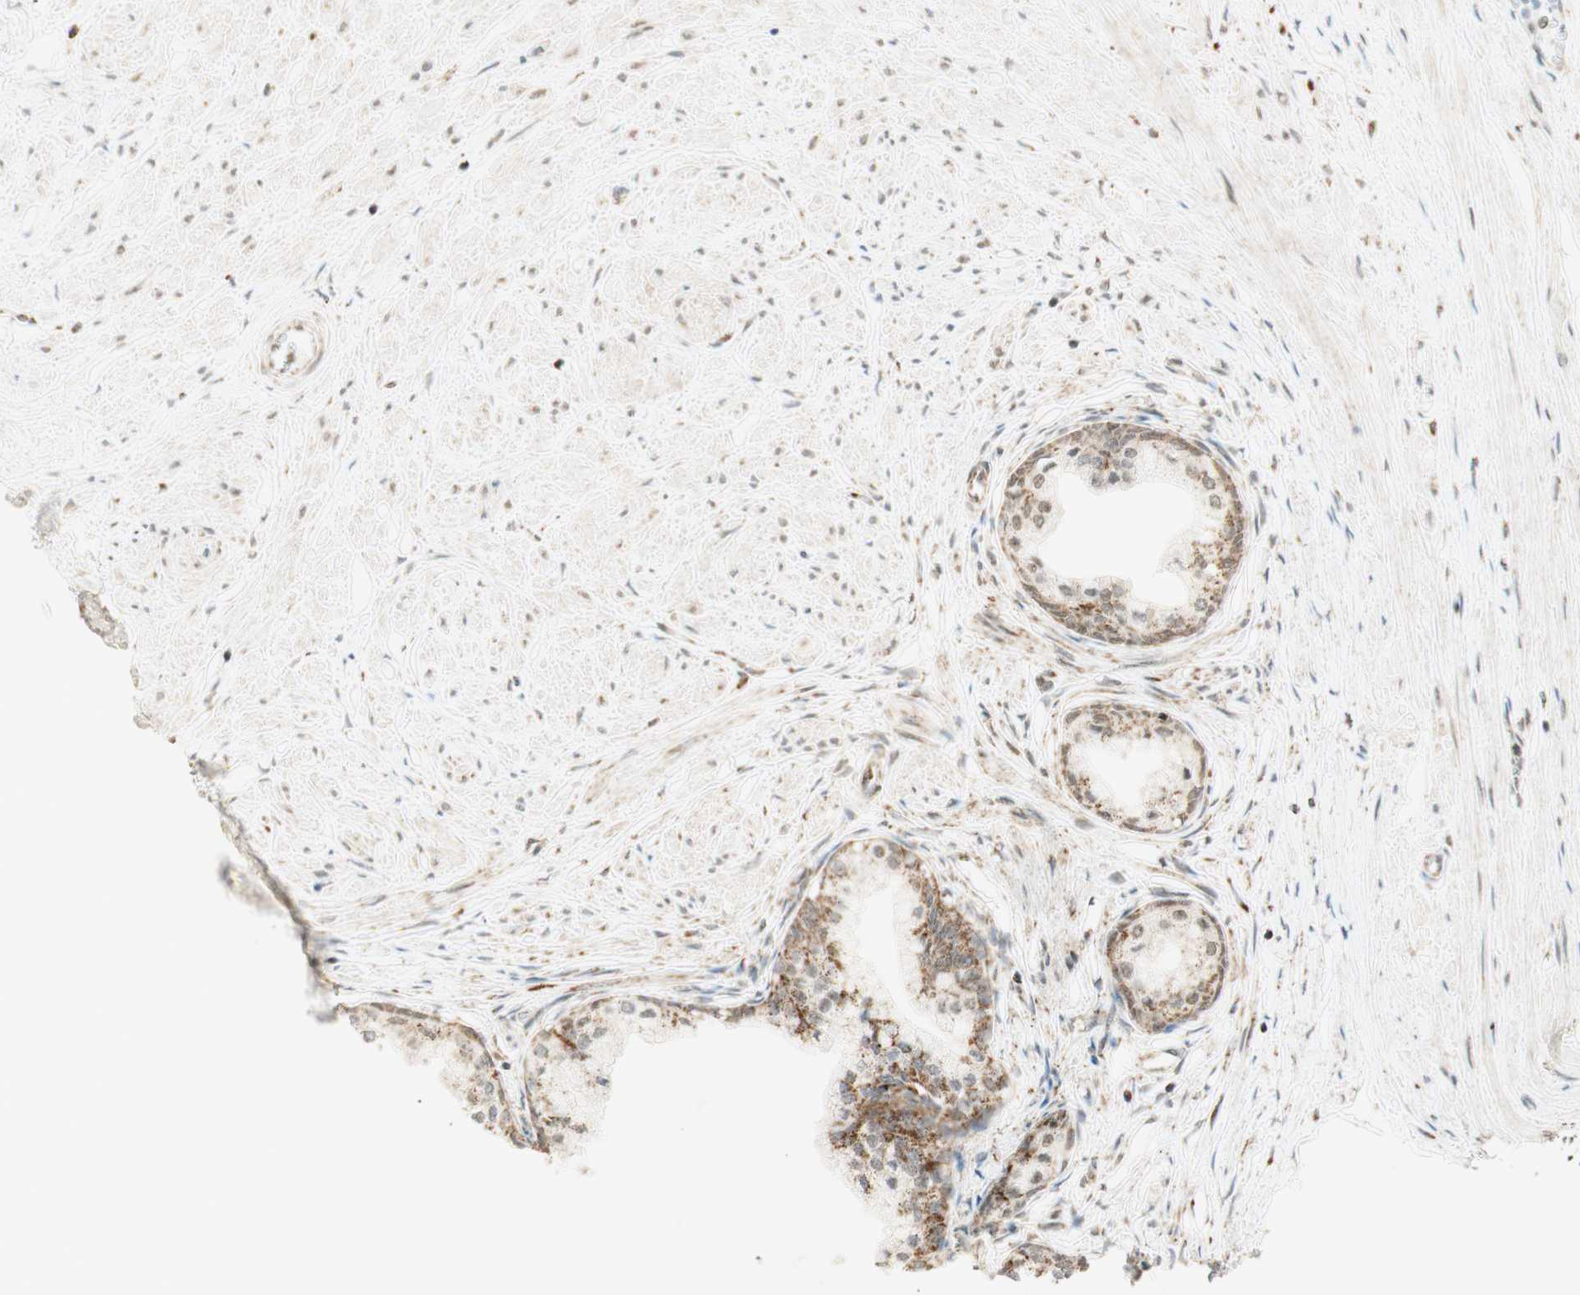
{"staining": {"intensity": "moderate", "quantity": ">75%", "location": "cytoplasmic/membranous,nuclear"}, "tissue": "prostate", "cell_type": "Glandular cells", "image_type": "normal", "snomed": [{"axis": "morphology", "description": "Normal tissue, NOS"}, {"axis": "topography", "description": "Prostate"}, {"axis": "topography", "description": "Seminal veicle"}], "caption": "Immunohistochemical staining of benign prostate shows moderate cytoplasmic/membranous,nuclear protein positivity in about >75% of glandular cells. The staining was performed using DAB, with brown indicating positive protein expression. Nuclei are stained blue with hematoxylin.", "gene": "ZNF782", "patient": {"sex": "male", "age": 60}}